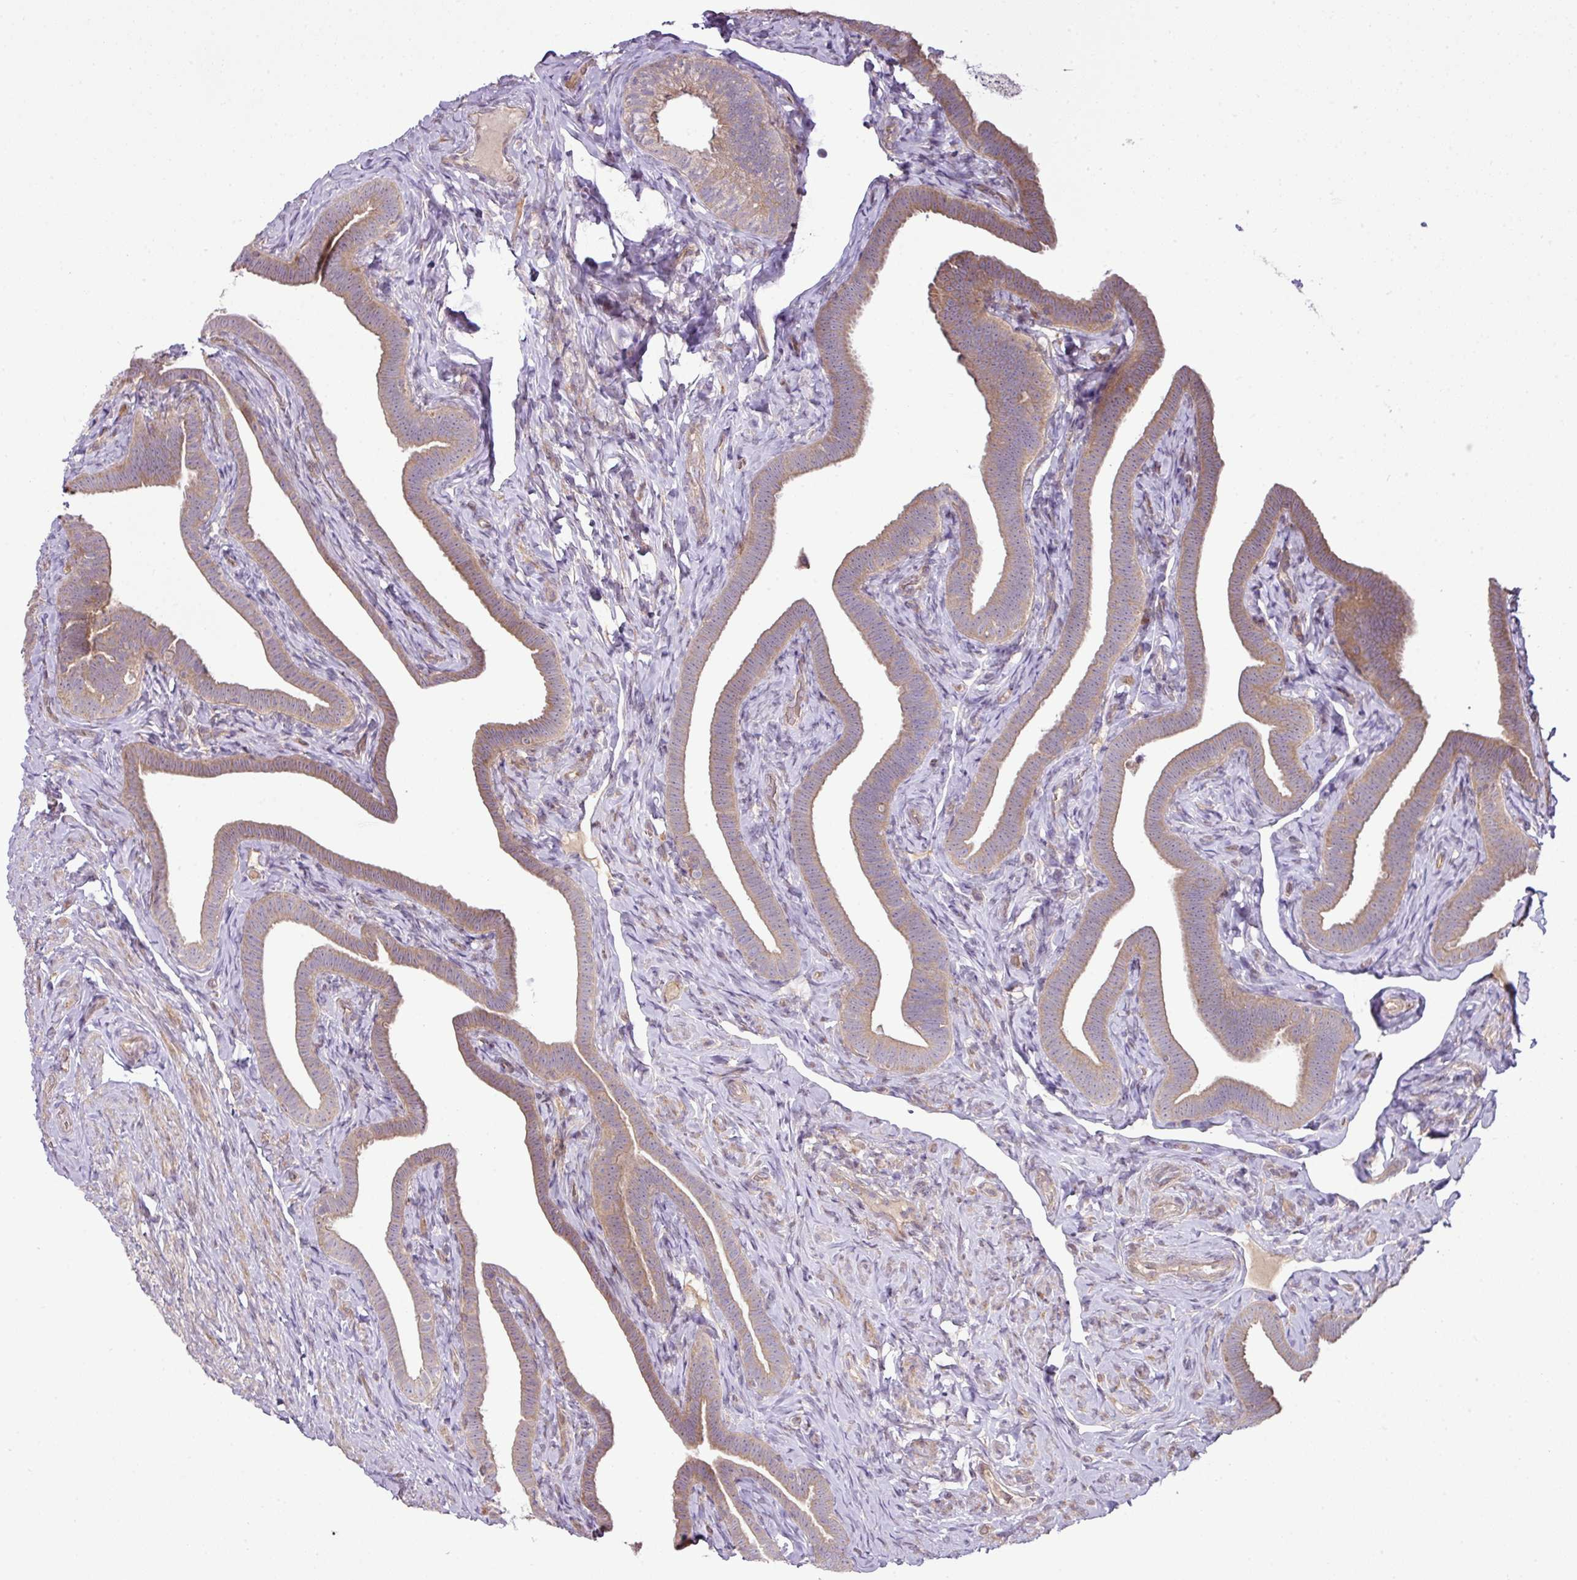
{"staining": {"intensity": "weak", "quantity": "25%-75%", "location": "cytoplasmic/membranous"}, "tissue": "fallopian tube", "cell_type": "Glandular cells", "image_type": "normal", "snomed": [{"axis": "morphology", "description": "Normal tissue, NOS"}, {"axis": "topography", "description": "Fallopian tube"}], "caption": "Immunohistochemical staining of benign human fallopian tube reveals weak cytoplasmic/membranous protein positivity in approximately 25%-75% of glandular cells.", "gene": "COX18", "patient": {"sex": "female", "age": 69}}